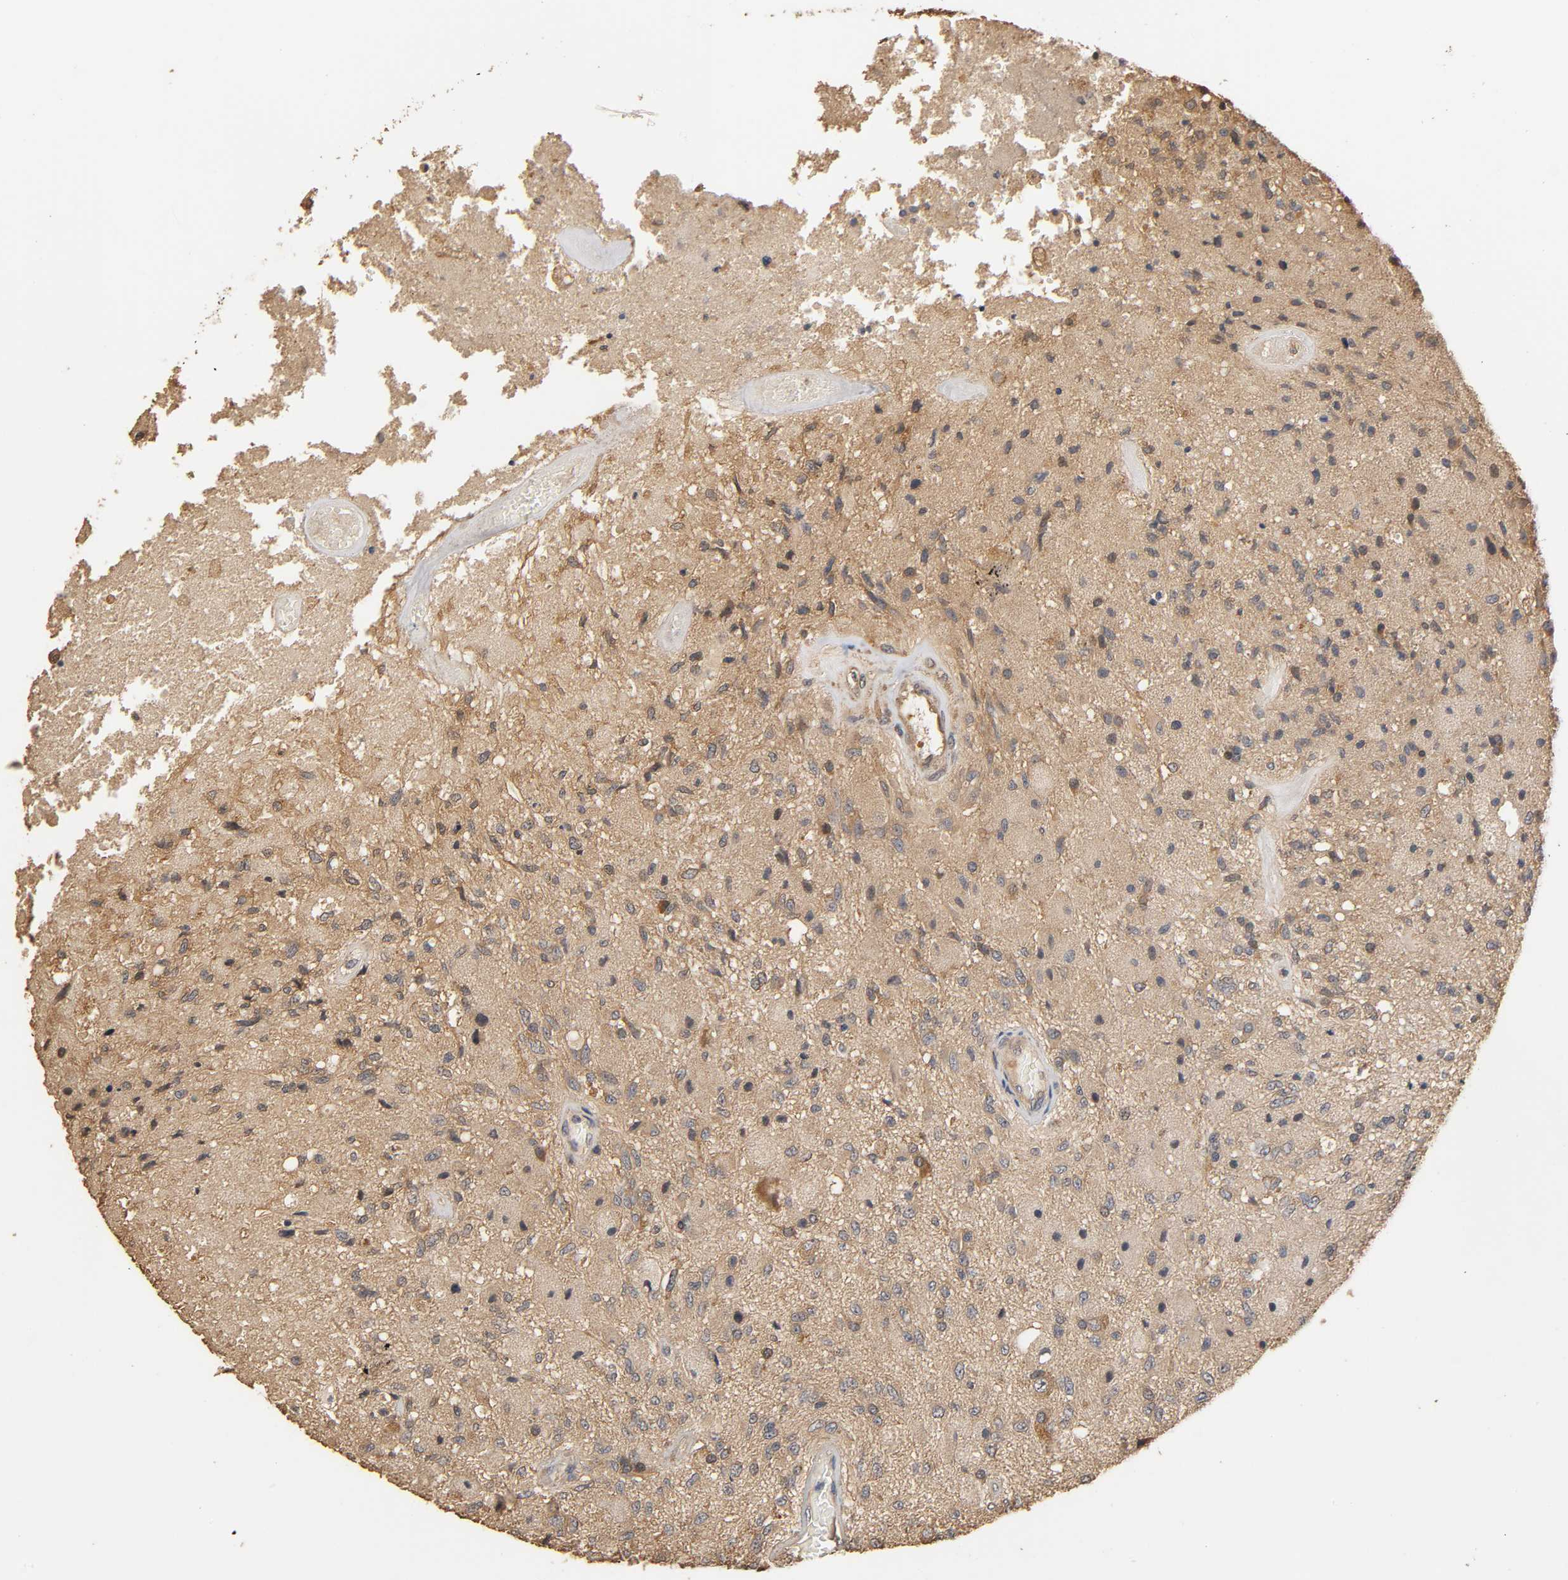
{"staining": {"intensity": "moderate", "quantity": "25%-75%", "location": "cytoplasmic/membranous"}, "tissue": "glioma", "cell_type": "Tumor cells", "image_type": "cancer", "snomed": [{"axis": "morphology", "description": "Normal tissue, NOS"}, {"axis": "morphology", "description": "Glioma, malignant, High grade"}, {"axis": "topography", "description": "Cerebral cortex"}], "caption": "High-grade glioma (malignant) was stained to show a protein in brown. There is medium levels of moderate cytoplasmic/membranous expression in approximately 25%-75% of tumor cells. Nuclei are stained in blue.", "gene": "ARHGEF7", "patient": {"sex": "male", "age": 77}}